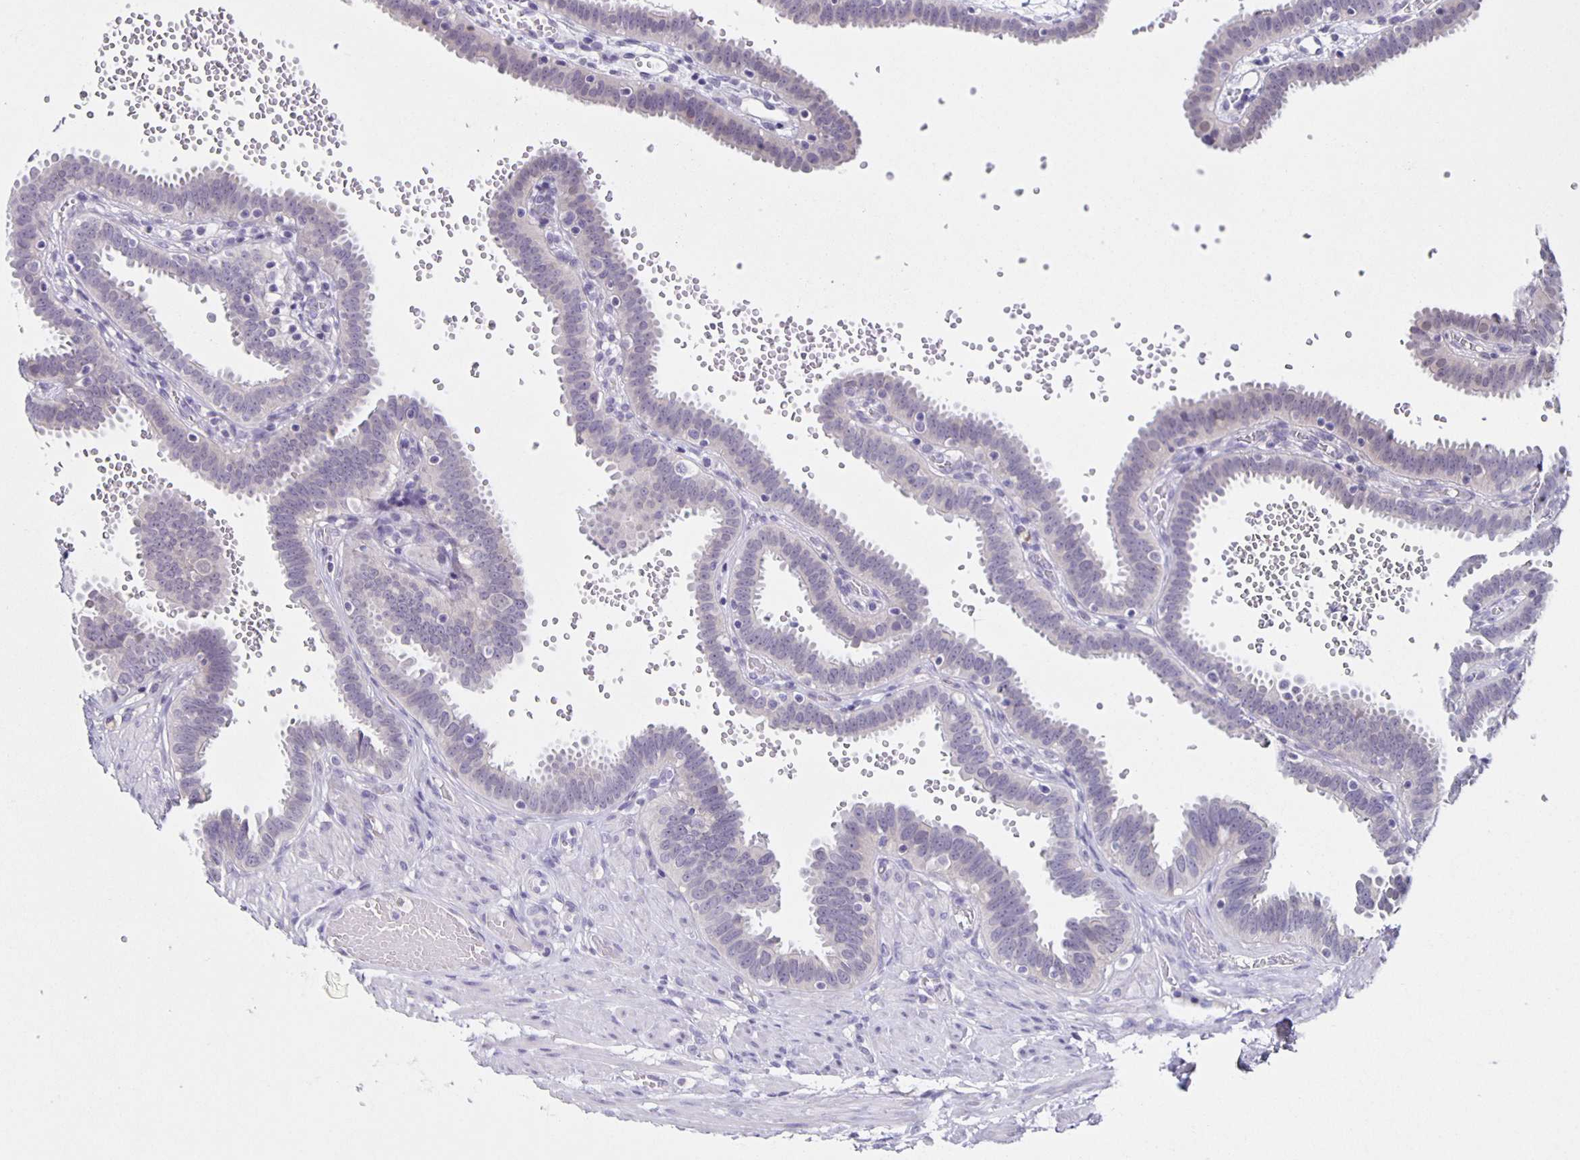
{"staining": {"intensity": "negative", "quantity": "none", "location": "none"}, "tissue": "fallopian tube", "cell_type": "Glandular cells", "image_type": "normal", "snomed": [{"axis": "morphology", "description": "Normal tissue, NOS"}, {"axis": "topography", "description": "Fallopian tube"}], "caption": "Fallopian tube was stained to show a protein in brown. There is no significant staining in glandular cells. Nuclei are stained in blue.", "gene": "SLC12A3", "patient": {"sex": "female", "age": 37}}